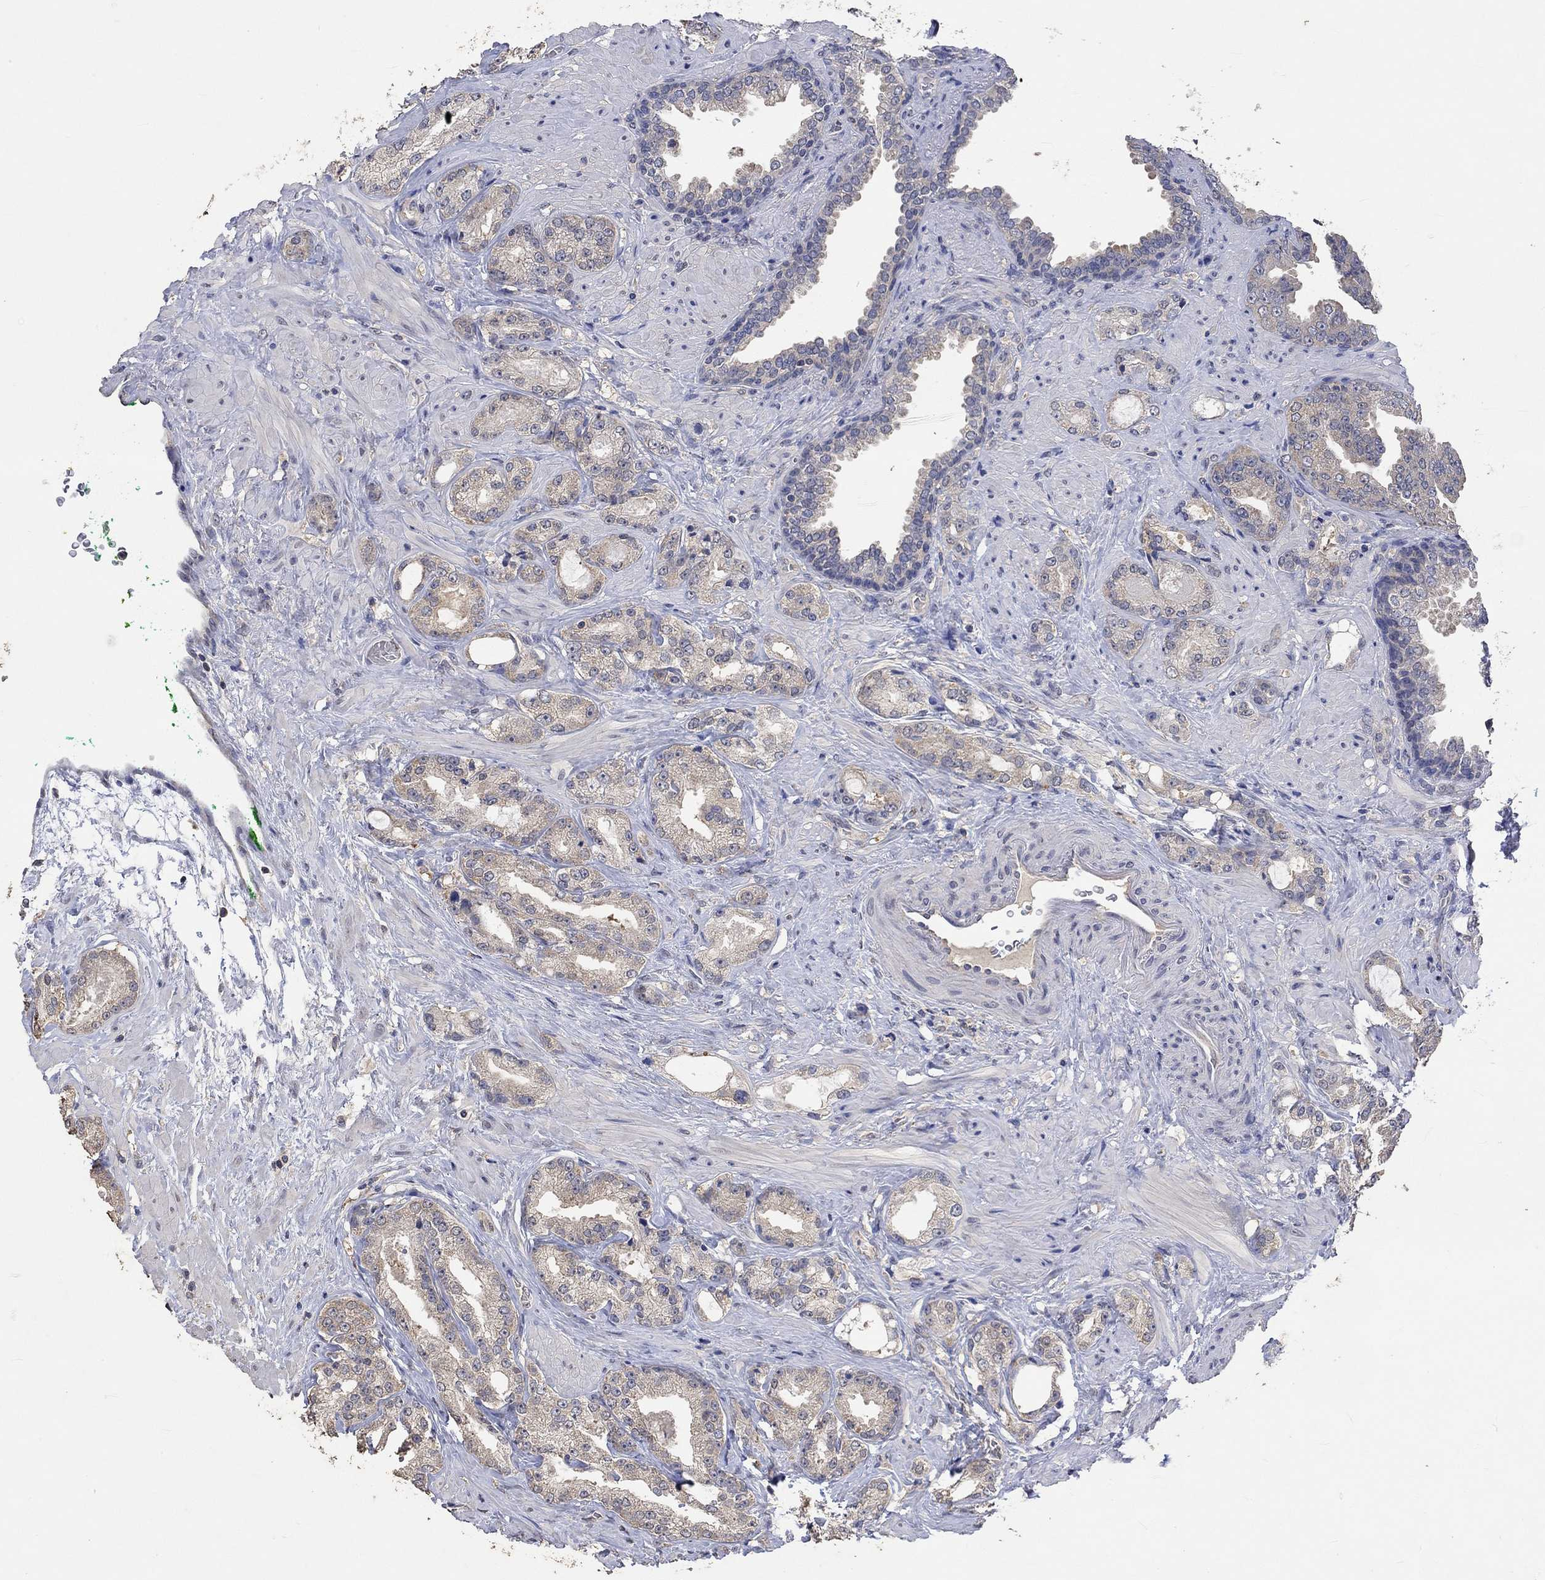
{"staining": {"intensity": "weak", "quantity": "<25%", "location": "cytoplasmic/membranous"}, "tissue": "prostate cancer", "cell_type": "Tumor cells", "image_type": "cancer", "snomed": [{"axis": "morphology", "description": "Adenocarcinoma, Low grade"}, {"axis": "topography", "description": "Prostate"}], "caption": "Prostate adenocarcinoma (low-grade) stained for a protein using immunohistochemistry (IHC) displays no expression tumor cells.", "gene": "PTPN20", "patient": {"sex": "male", "age": 68}}